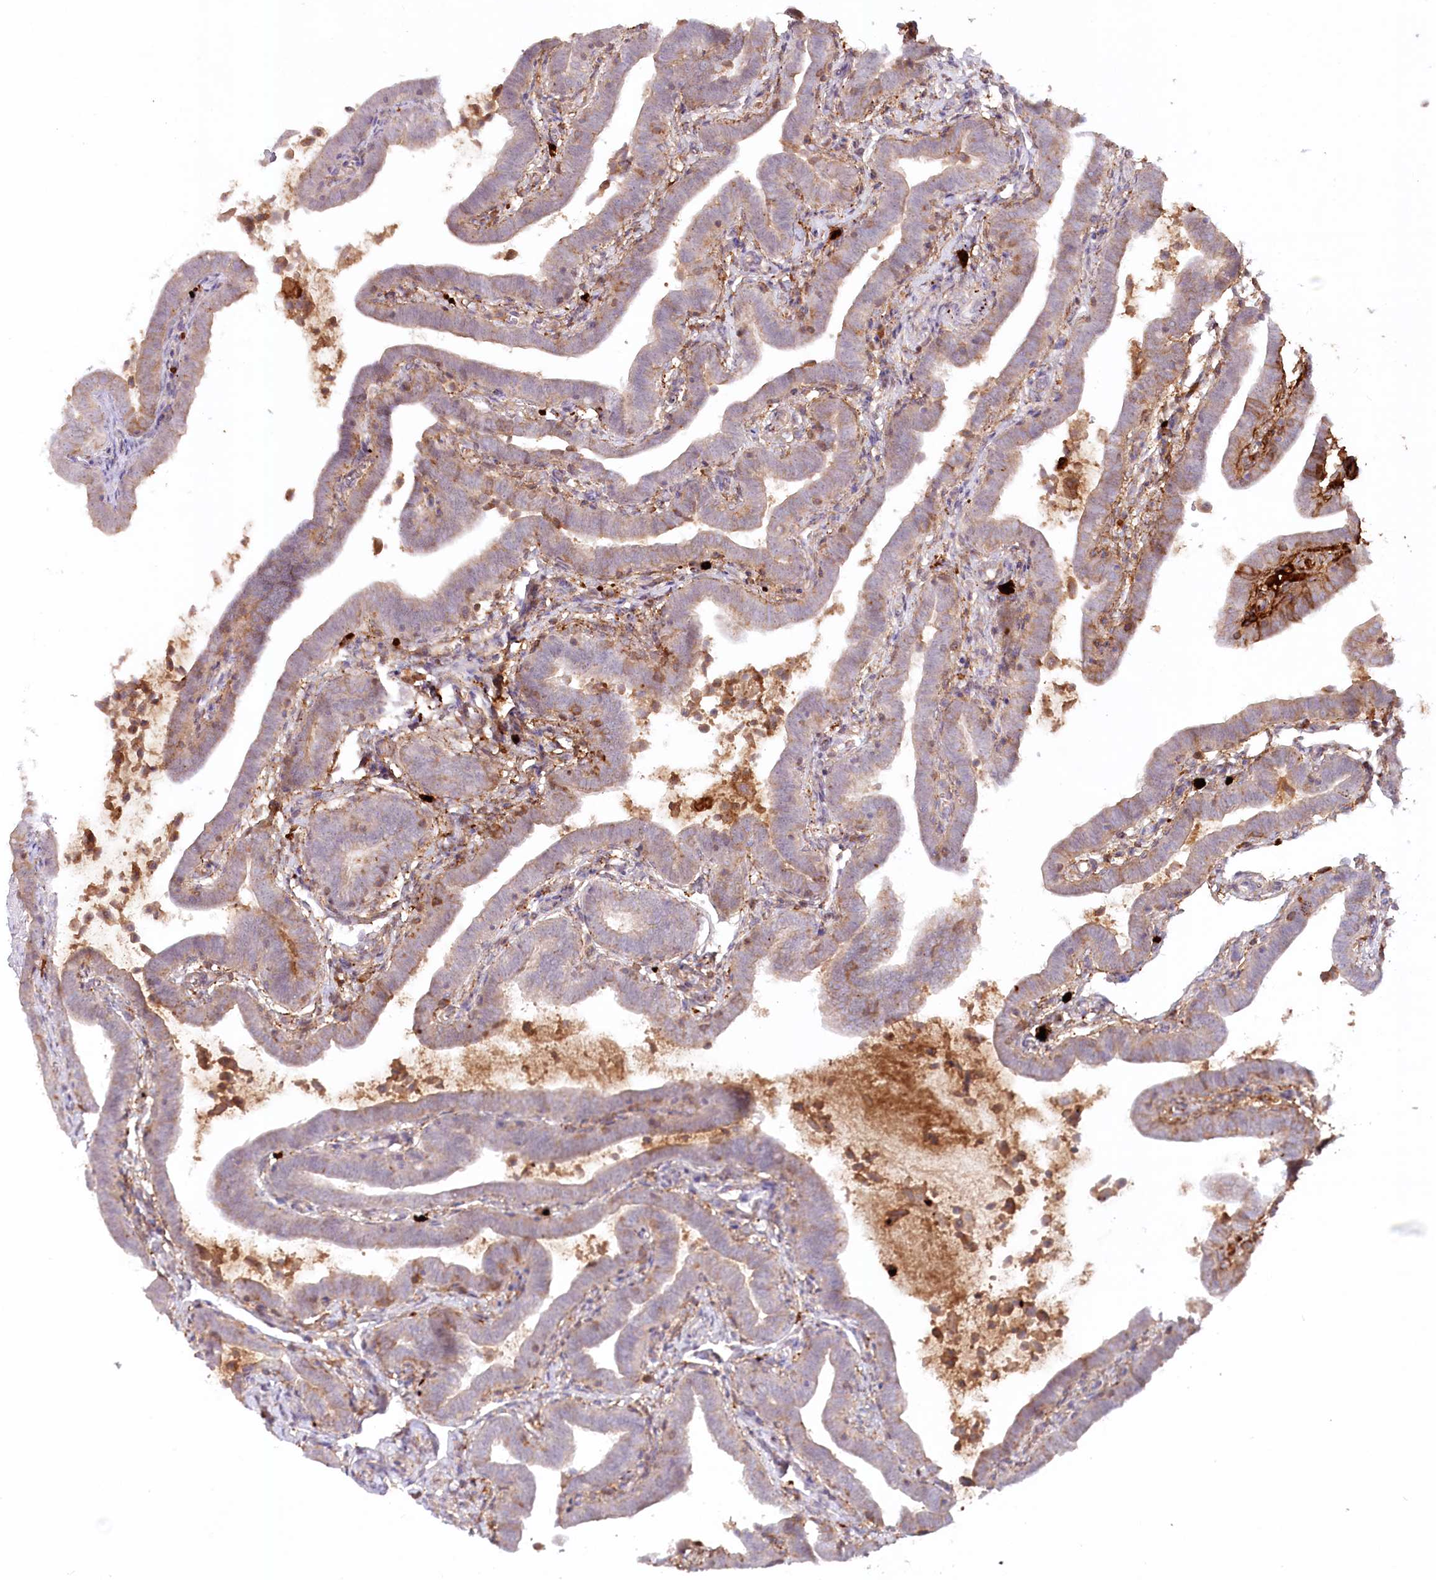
{"staining": {"intensity": "moderate", "quantity": "<25%", "location": "cytoplasmic/membranous"}, "tissue": "fallopian tube", "cell_type": "Glandular cells", "image_type": "normal", "snomed": [{"axis": "morphology", "description": "Normal tissue, NOS"}, {"axis": "topography", "description": "Fallopian tube"}], "caption": "The histopathology image displays immunohistochemical staining of unremarkable fallopian tube. There is moderate cytoplasmic/membranous staining is identified in approximately <25% of glandular cells.", "gene": "PSAPL1", "patient": {"sex": "female", "age": 36}}